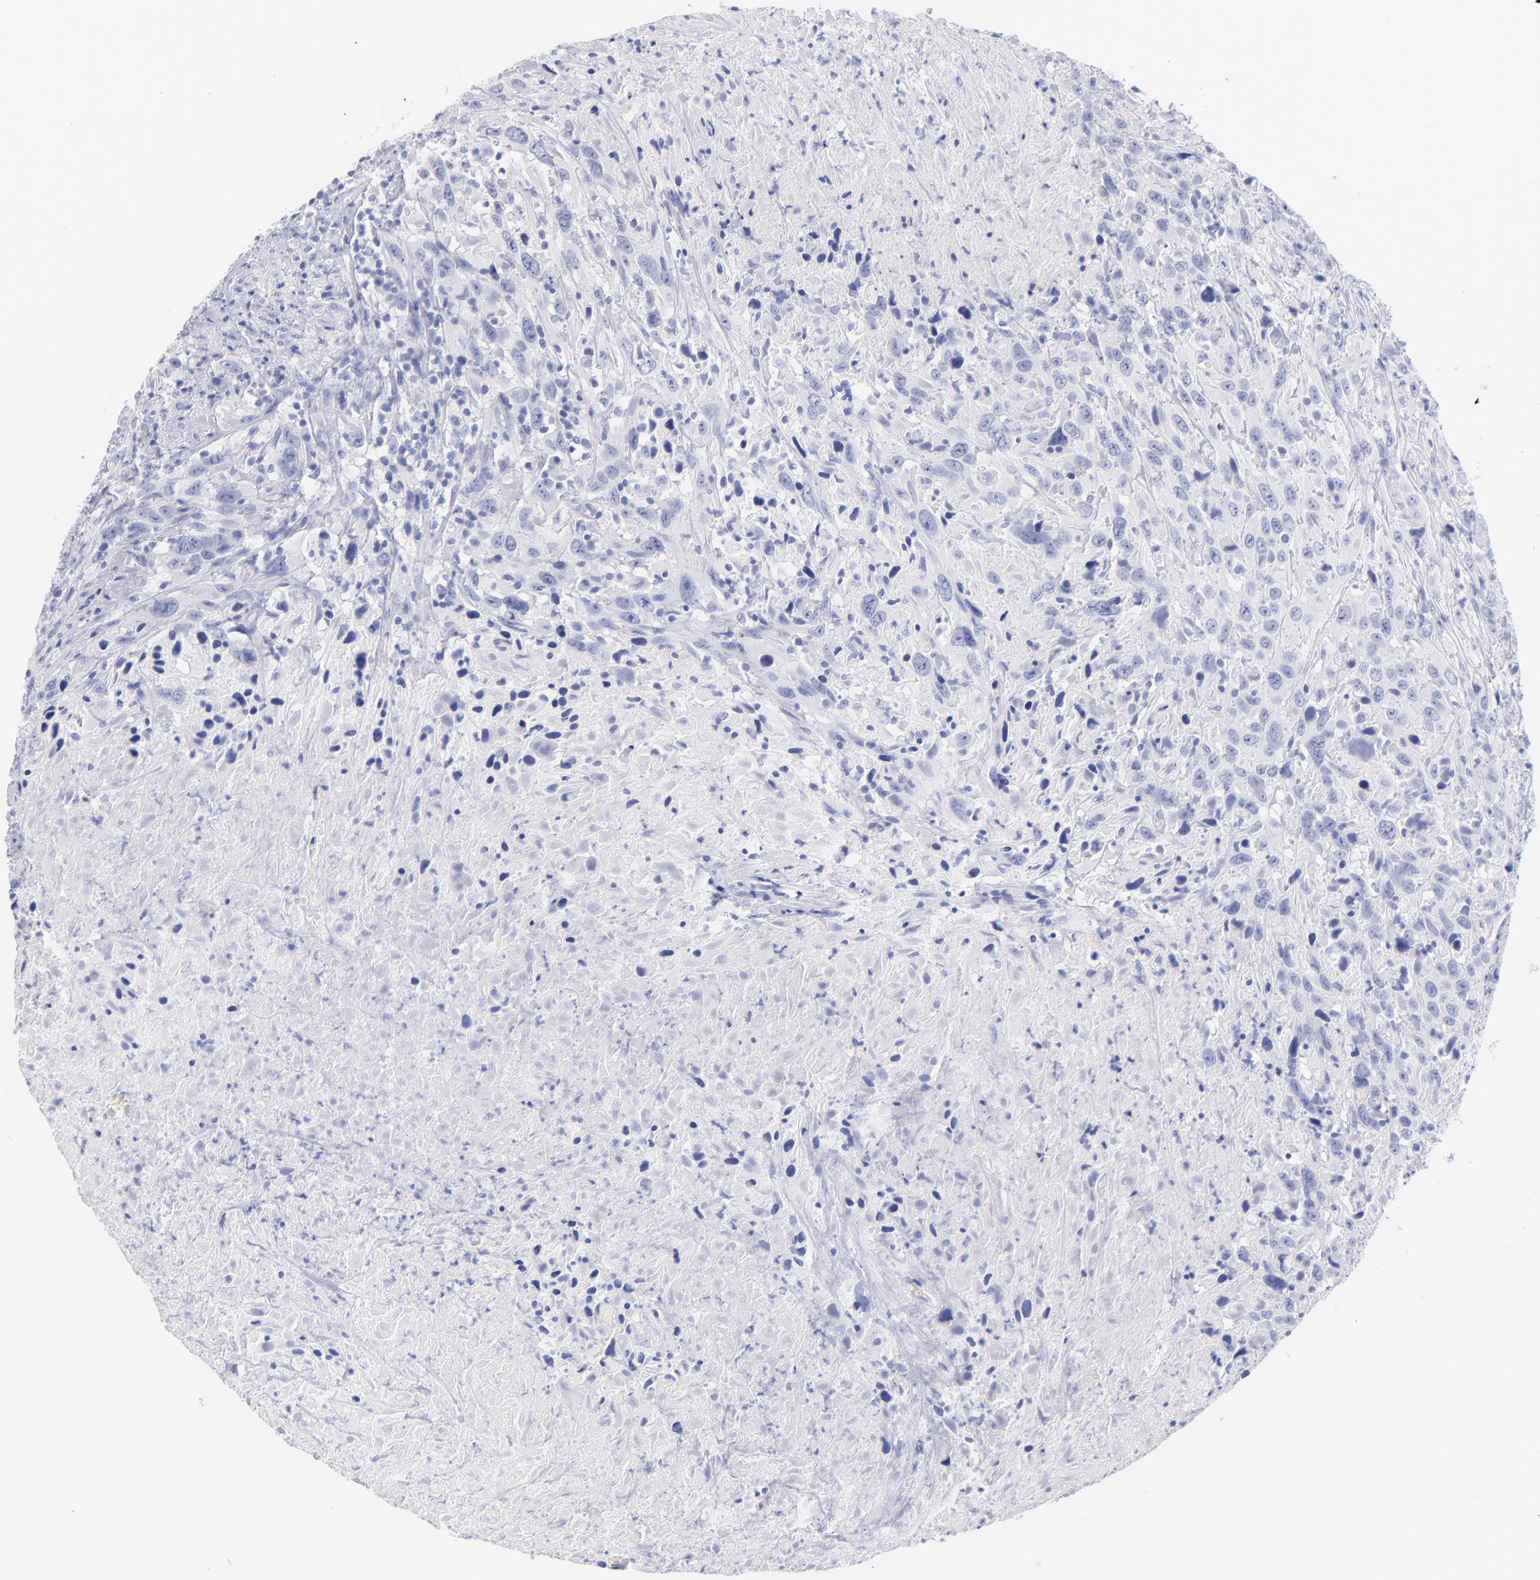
{"staining": {"intensity": "negative", "quantity": "none", "location": "none"}, "tissue": "urothelial cancer", "cell_type": "Tumor cells", "image_type": "cancer", "snomed": [{"axis": "morphology", "description": "Urothelial carcinoma, High grade"}, {"axis": "topography", "description": "Urinary bladder"}], "caption": "A micrograph of human urothelial cancer is negative for staining in tumor cells.", "gene": "SCGN", "patient": {"sex": "male", "age": 61}}